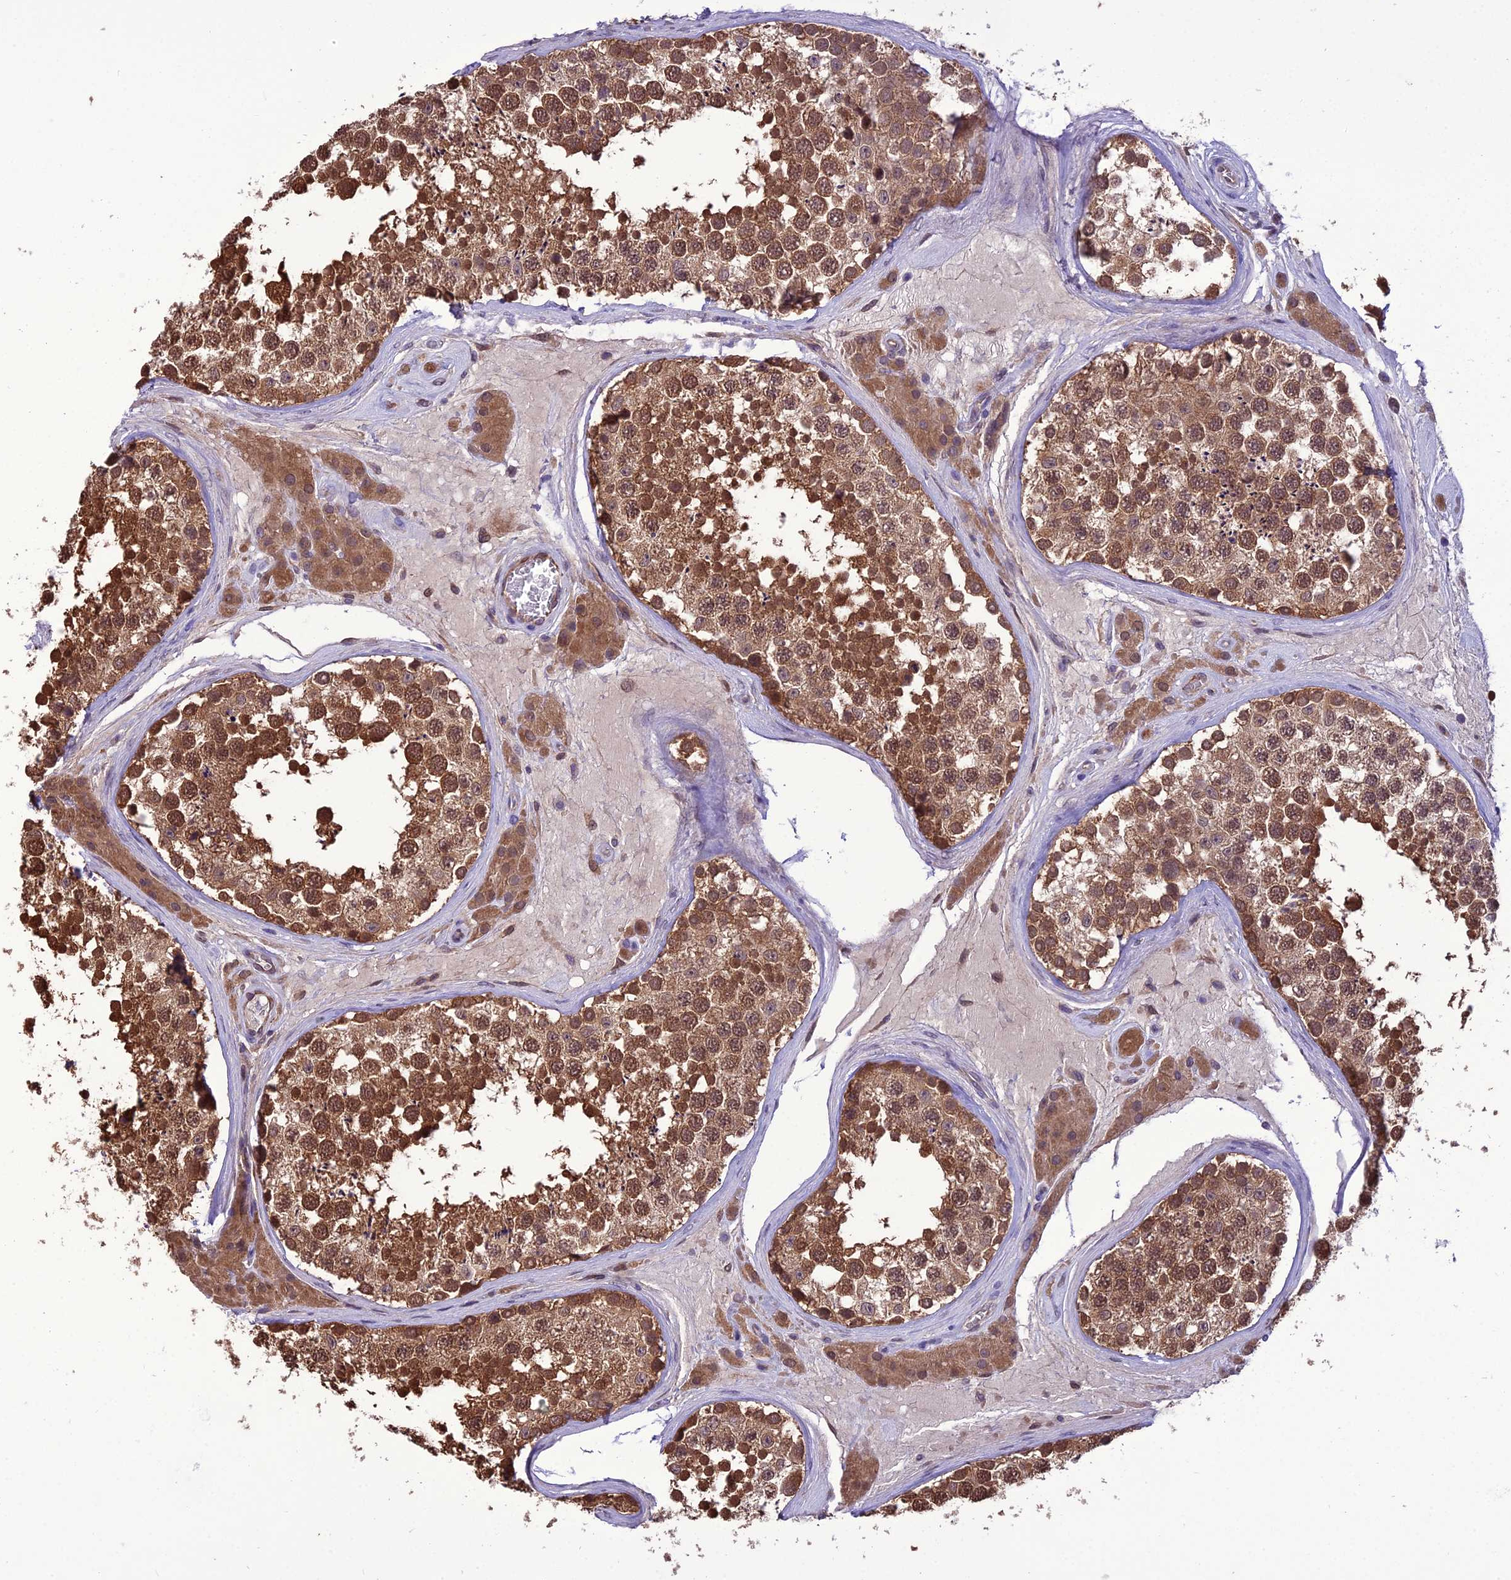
{"staining": {"intensity": "strong", "quantity": ">75%", "location": "cytoplasmic/membranous,nuclear"}, "tissue": "testis", "cell_type": "Cells in seminiferous ducts", "image_type": "normal", "snomed": [{"axis": "morphology", "description": "Normal tissue, NOS"}, {"axis": "topography", "description": "Testis"}], "caption": "Unremarkable testis exhibits strong cytoplasmic/membranous,nuclear expression in about >75% of cells in seminiferous ducts The staining was performed using DAB to visualize the protein expression in brown, while the nuclei were stained in blue with hematoxylin (Magnification: 20x)..", "gene": "BORCS6", "patient": {"sex": "male", "age": 46}}